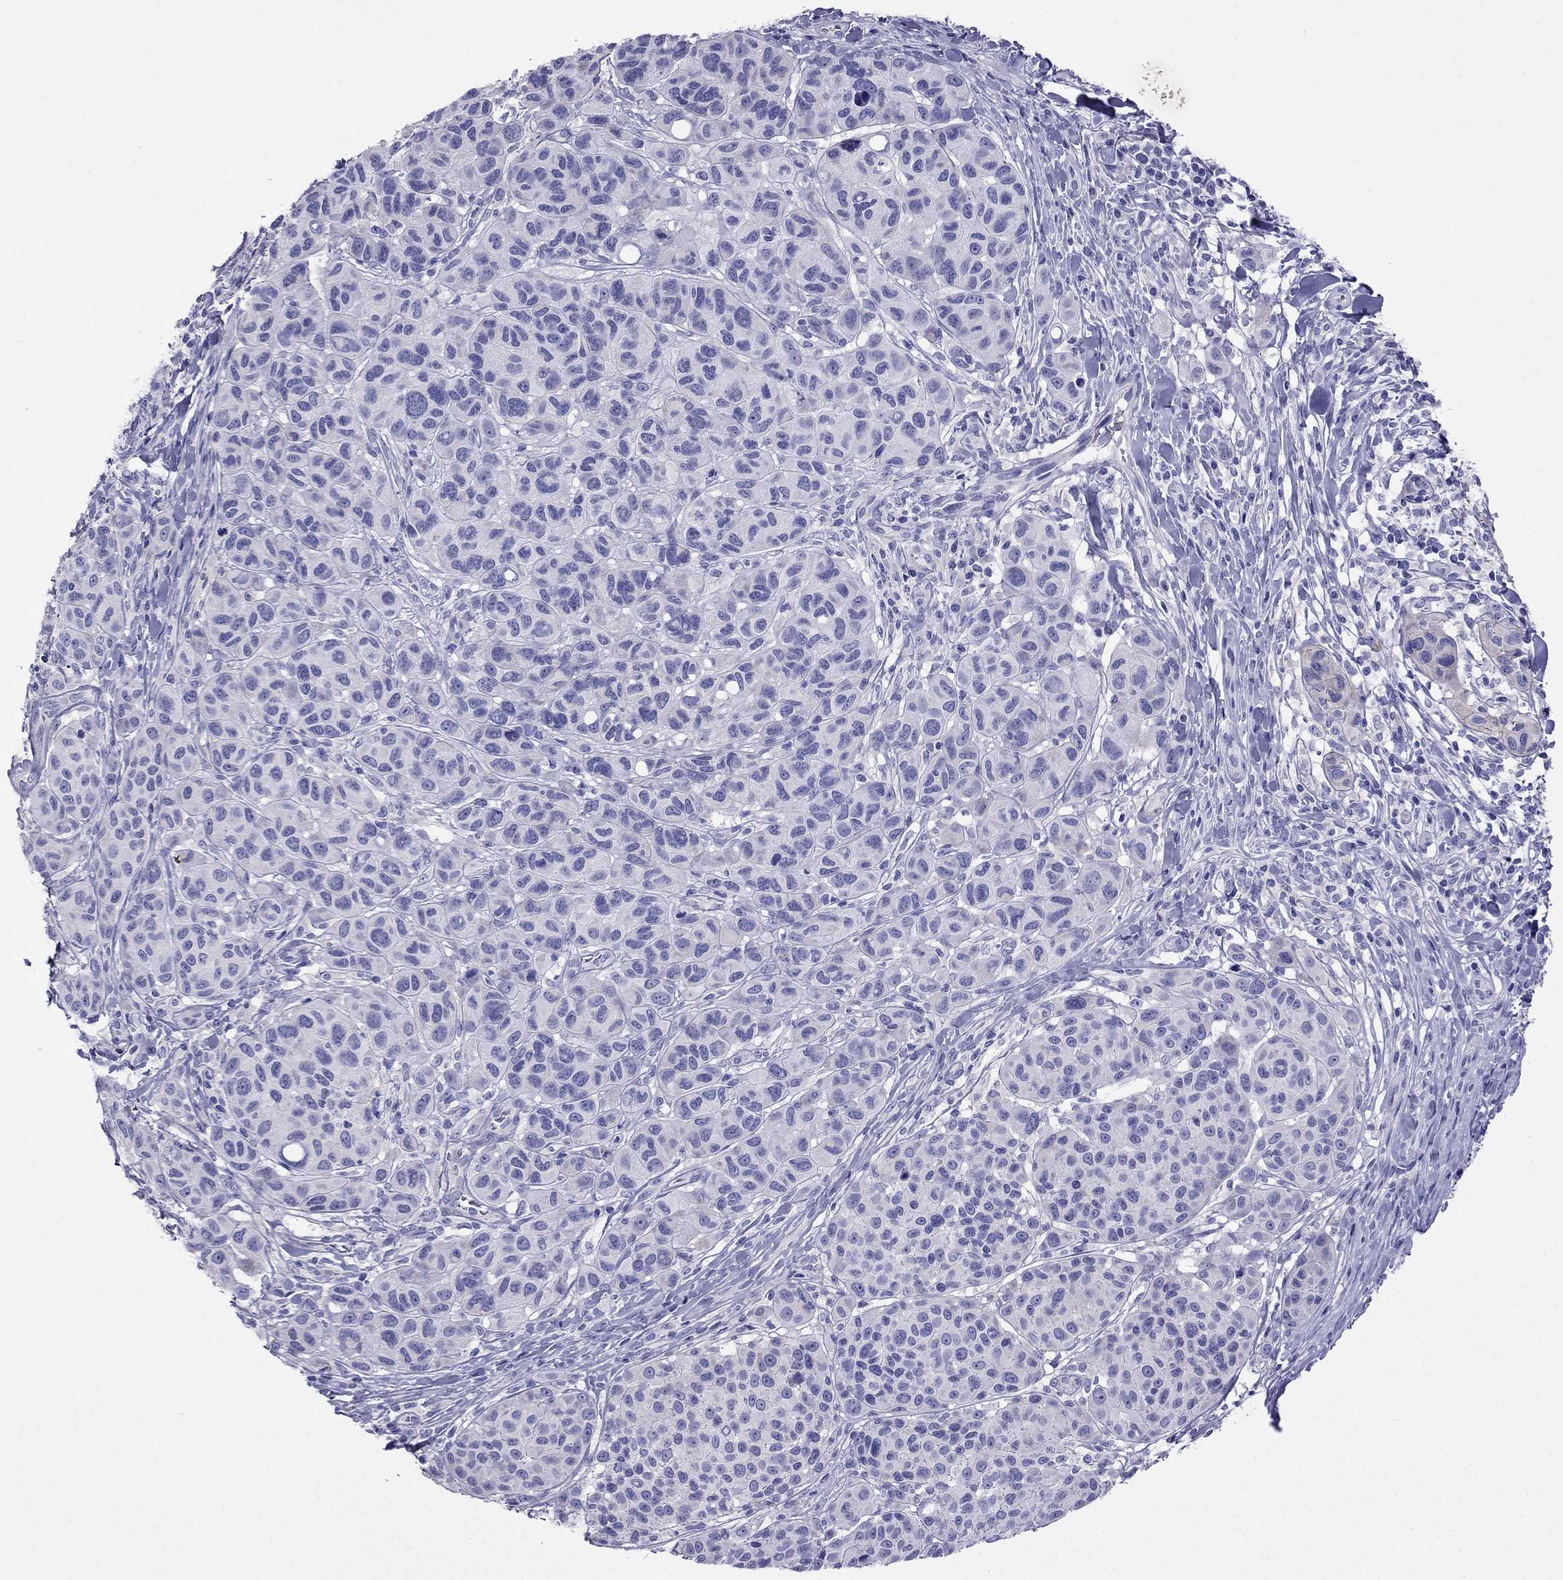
{"staining": {"intensity": "negative", "quantity": "none", "location": "none"}, "tissue": "melanoma", "cell_type": "Tumor cells", "image_type": "cancer", "snomed": [{"axis": "morphology", "description": "Malignant melanoma, NOS"}, {"axis": "topography", "description": "Skin"}], "caption": "A micrograph of human malignant melanoma is negative for staining in tumor cells.", "gene": "TDRD1", "patient": {"sex": "male", "age": 79}}